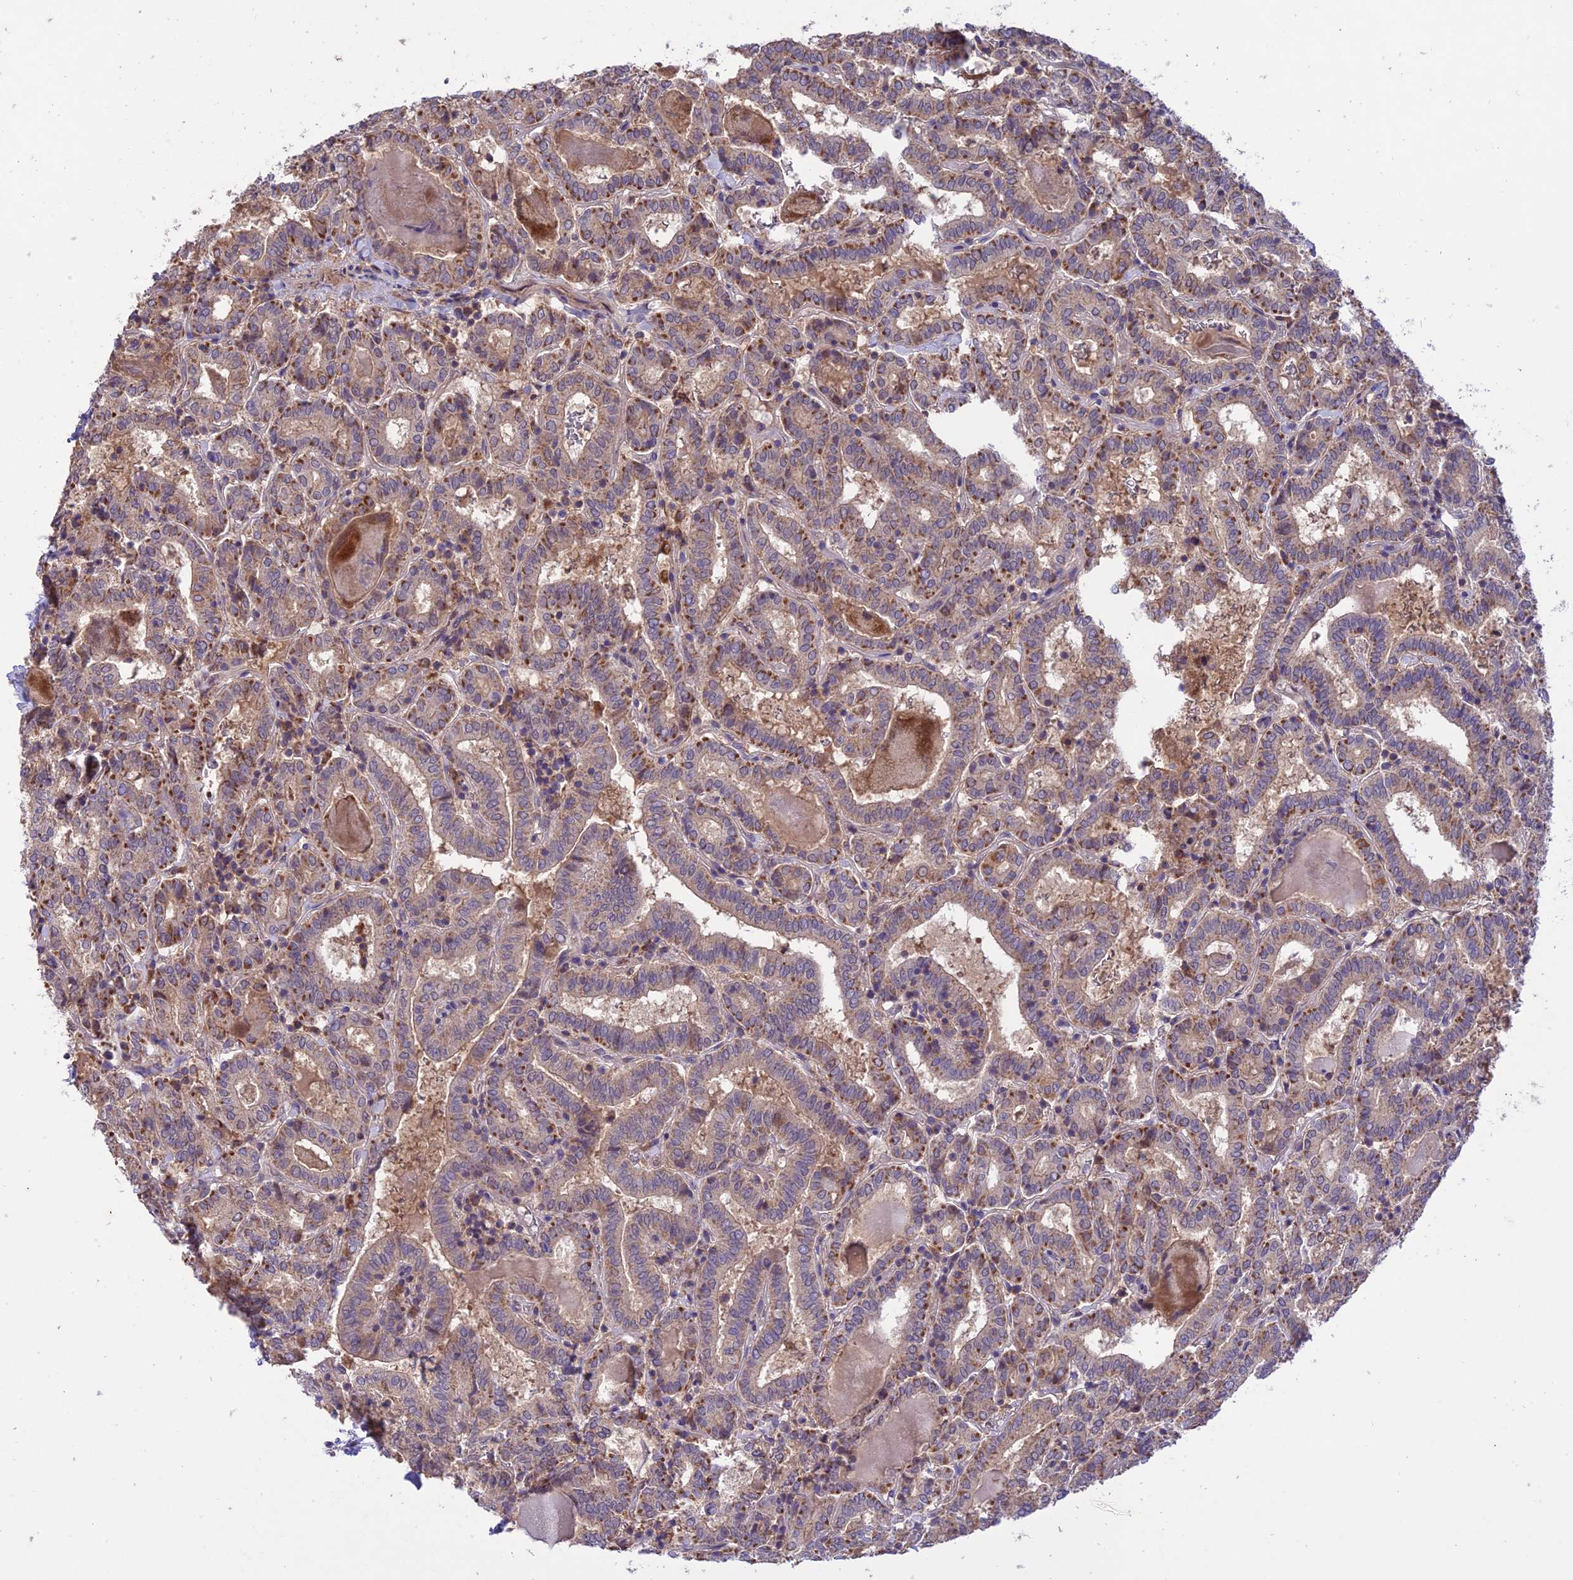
{"staining": {"intensity": "moderate", "quantity": "25%-75%", "location": "cytoplasmic/membranous"}, "tissue": "thyroid cancer", "cell_type": "Tumor cells", "image_type": "cancer", "snomed": [{"axis": "morphology", "description": "Papillary adenocarcinoma, NOS"}, {"axis": "topography", "description": "Thyroid gland"}], "caption": "Human papillary adenocarcinoma (thyroid) stained with a protein marker displays moderate staining in tumor cells.", "gene": "NDUFAF1", "patient": {"sex": "female", "age": 72}}